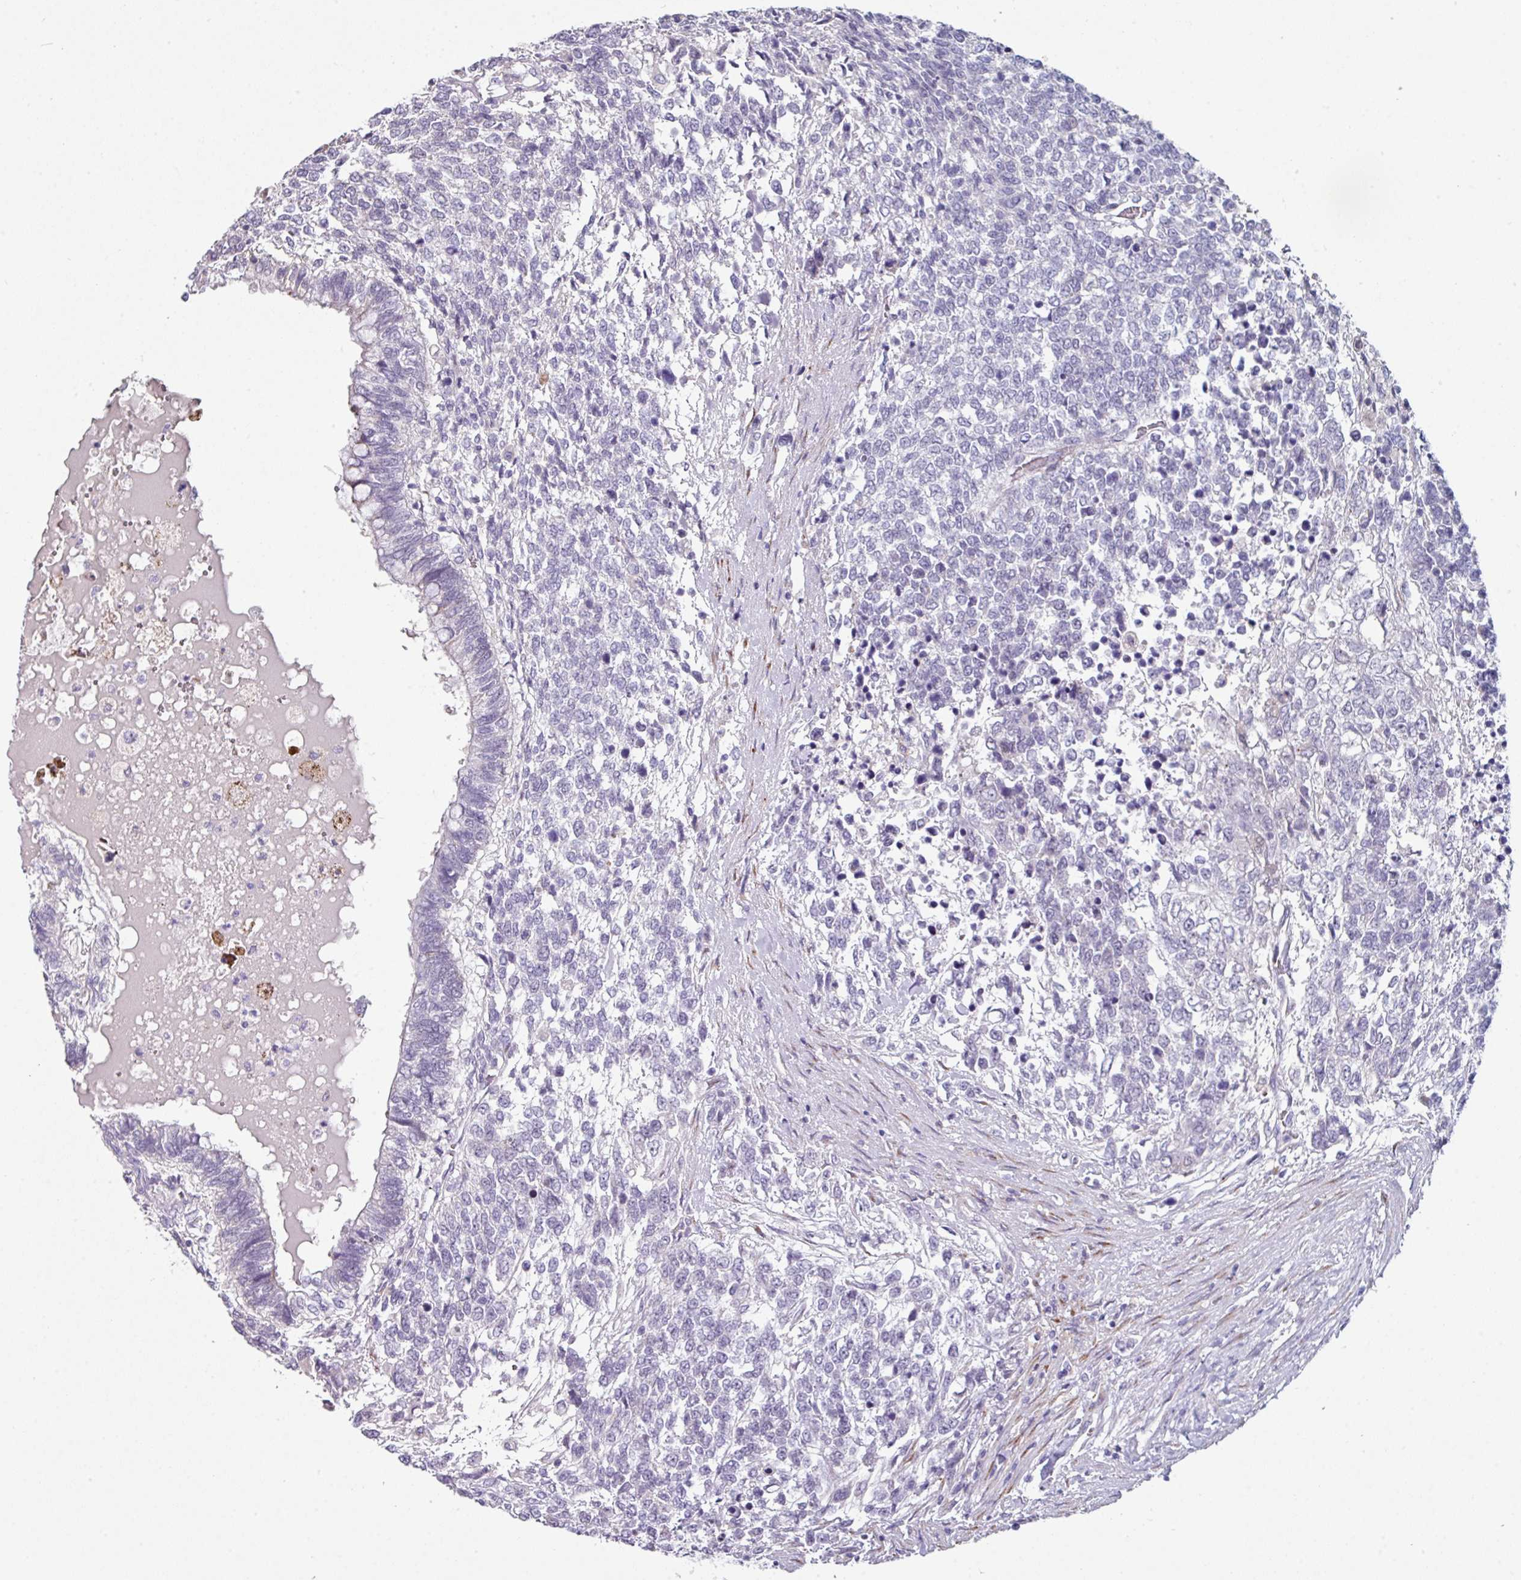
{"staining": {"intensity": "negative", "quantity": "none", "location": "none"}, "tissue": "testis cancer", "cell_type": "Tumor cells", "image_type": "cancer", "snomed": [{"axis": "morphology", "description": "Carcinoma, Embryonal, NOS"}, {"axis": "topography", "description": "Testis"}], "caption": "Testis cancer was stained to show a protein in brown. There is no significant expression in tumor cells. (DAB immunohistochemistry, high magnification).", "gene": "BMS1", "patient": {"sex": "male", "age": 23}}